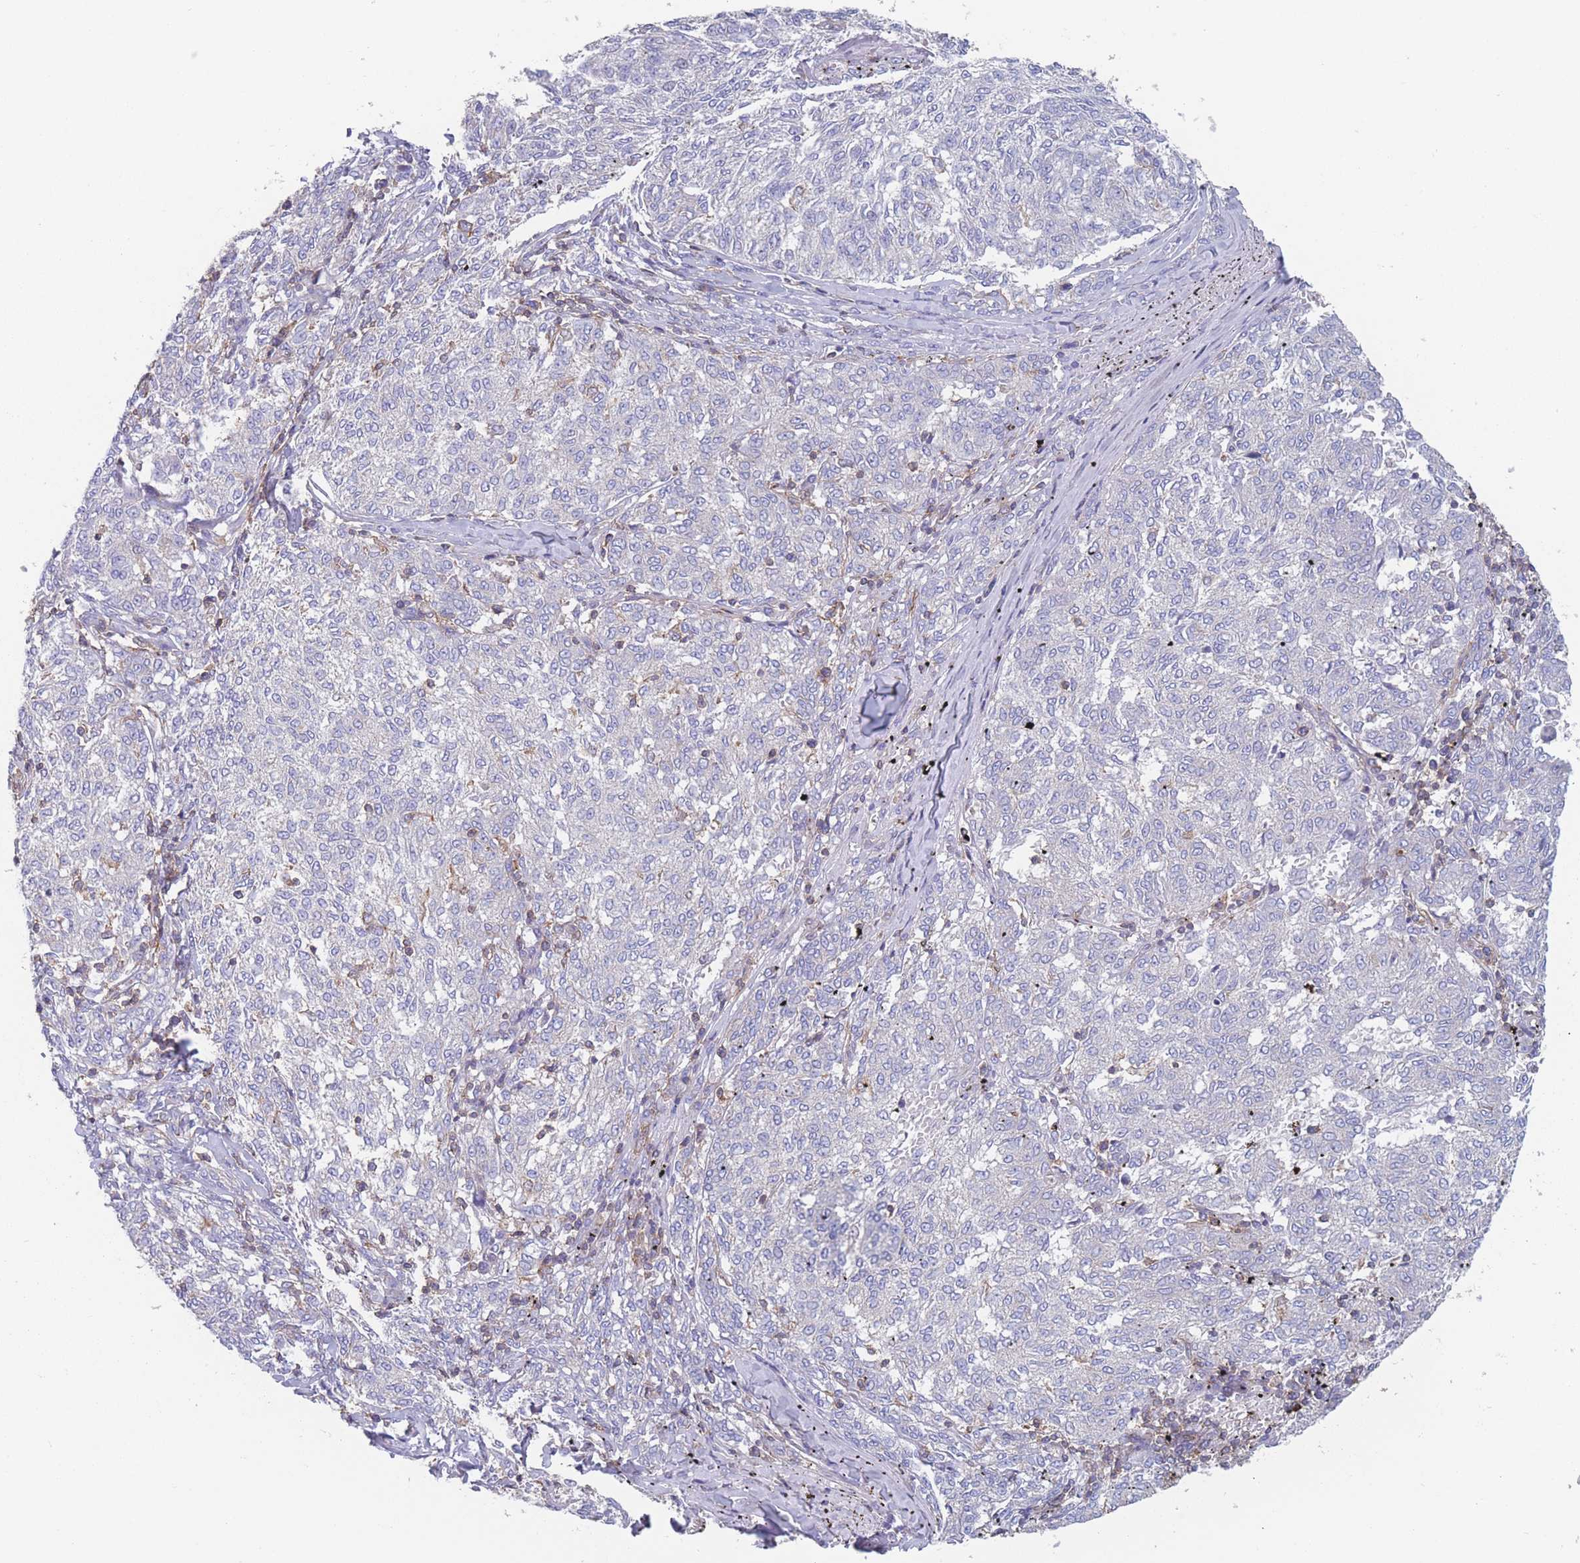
{"staining": {"intensity": "negative", "quantity": "none", "location": "none"}, "tissue": "melanoma", "cell_type": "Tumor cells", "image_type": "cancer", "snomed": [{"axis": "morphology", "description": "Malignant melanoma, NOS"}, {"axis": "topography", "description": "Skin"}], "caption": "IHC histopathology image of malignant melanoma stained for a protein (brown), which reveals no expression in tumor cells.", "gene": "ADH1A", "patient": {"sex": "female", "age": 72}}